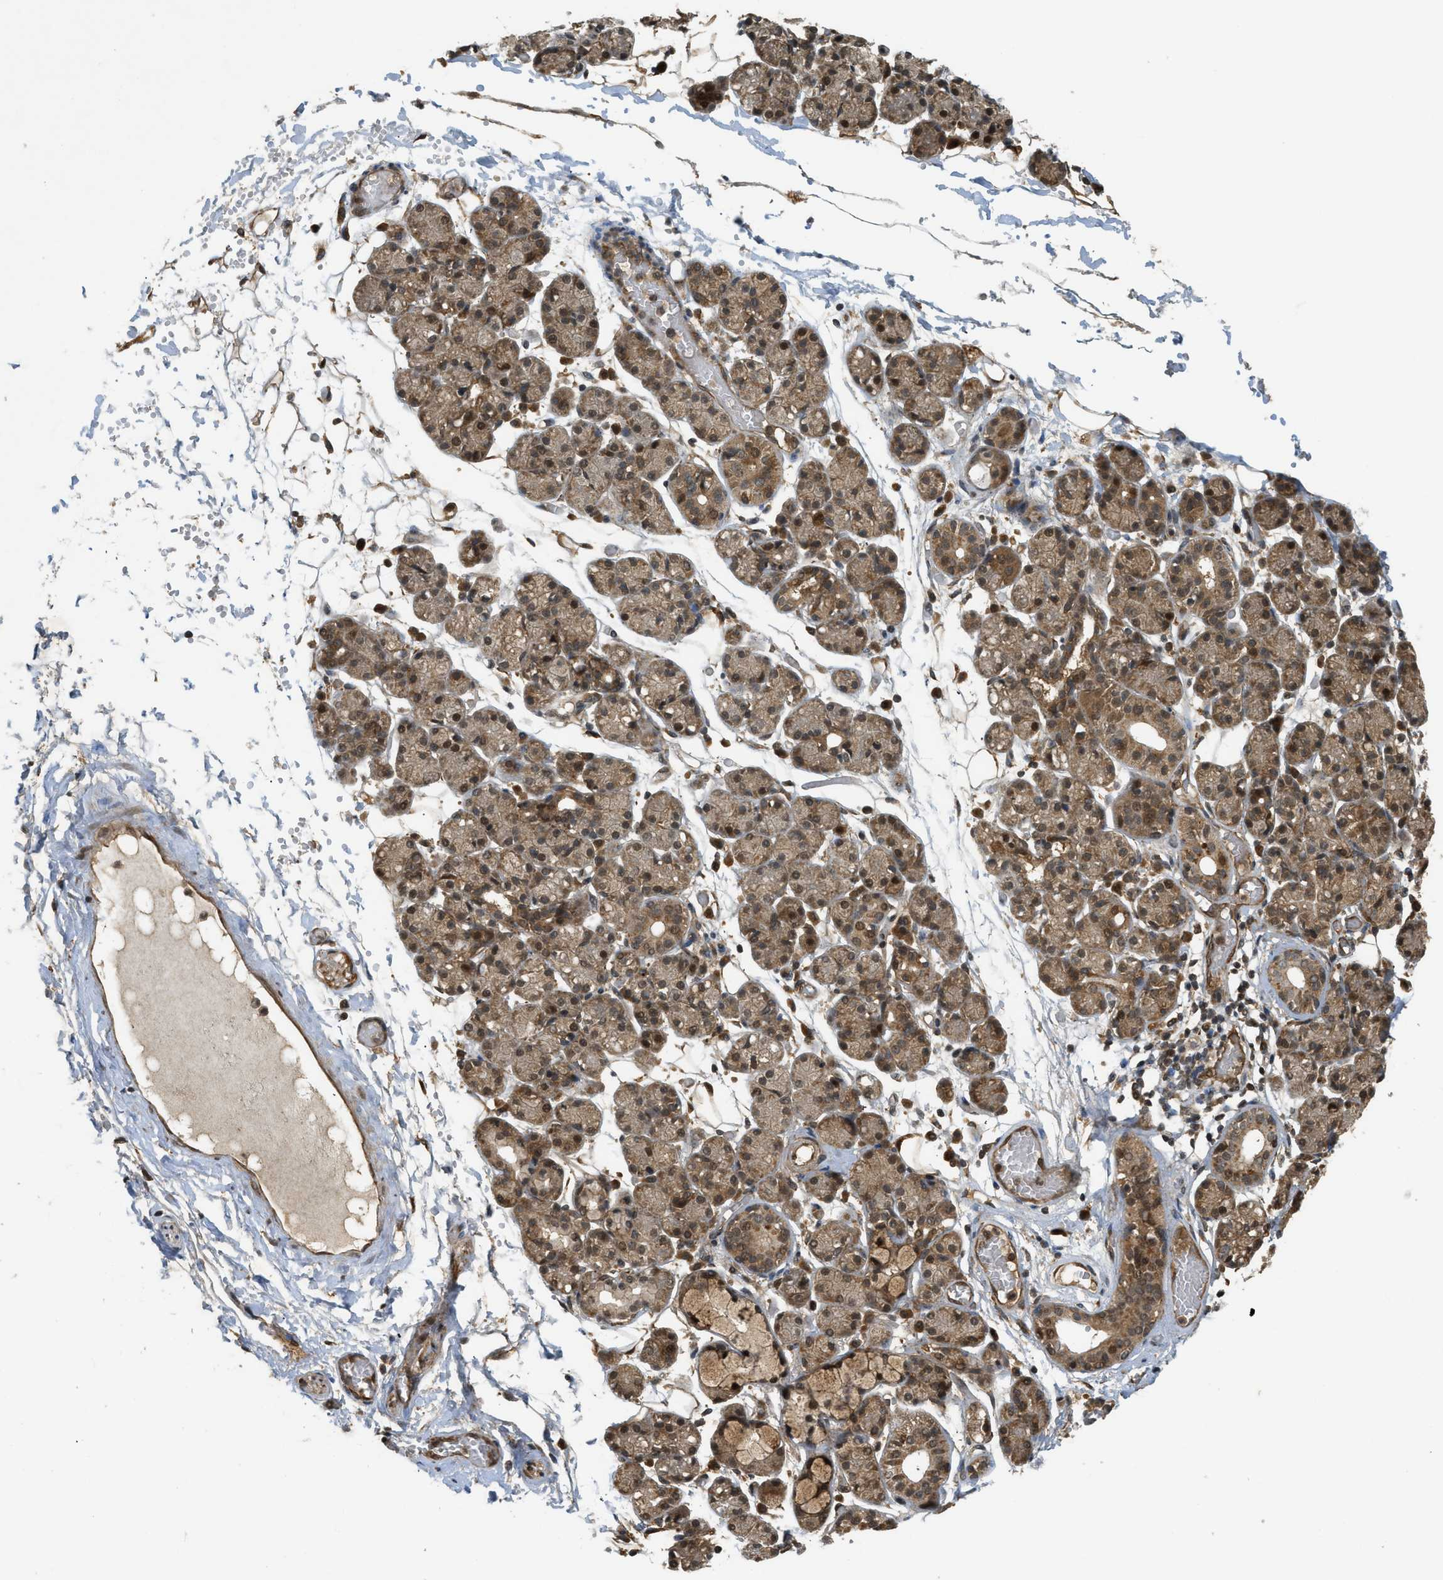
{"staining": {"intensity": "moderate", "quantity": ">75%", "location": "cytoplasmic/membranous,nuclear"}, "tissue": "salivary gland", "cell_type": "Glandular cells", "image_type": "normal", "snomed": [{"axis": "morphology", "description": "Normal tissue, NOS"}, {"axis": "topography", "description": "Salivary gland"}], "caption": "This is a micrograph of immunohistochemistry staining of unremarkable salivary gland, which shows moderate staining in the cytoplasmic/membranous,nuclear of glandular cells.", "gene": "EIF2AK3", "patient": {"sex": "male", "age": 63}}